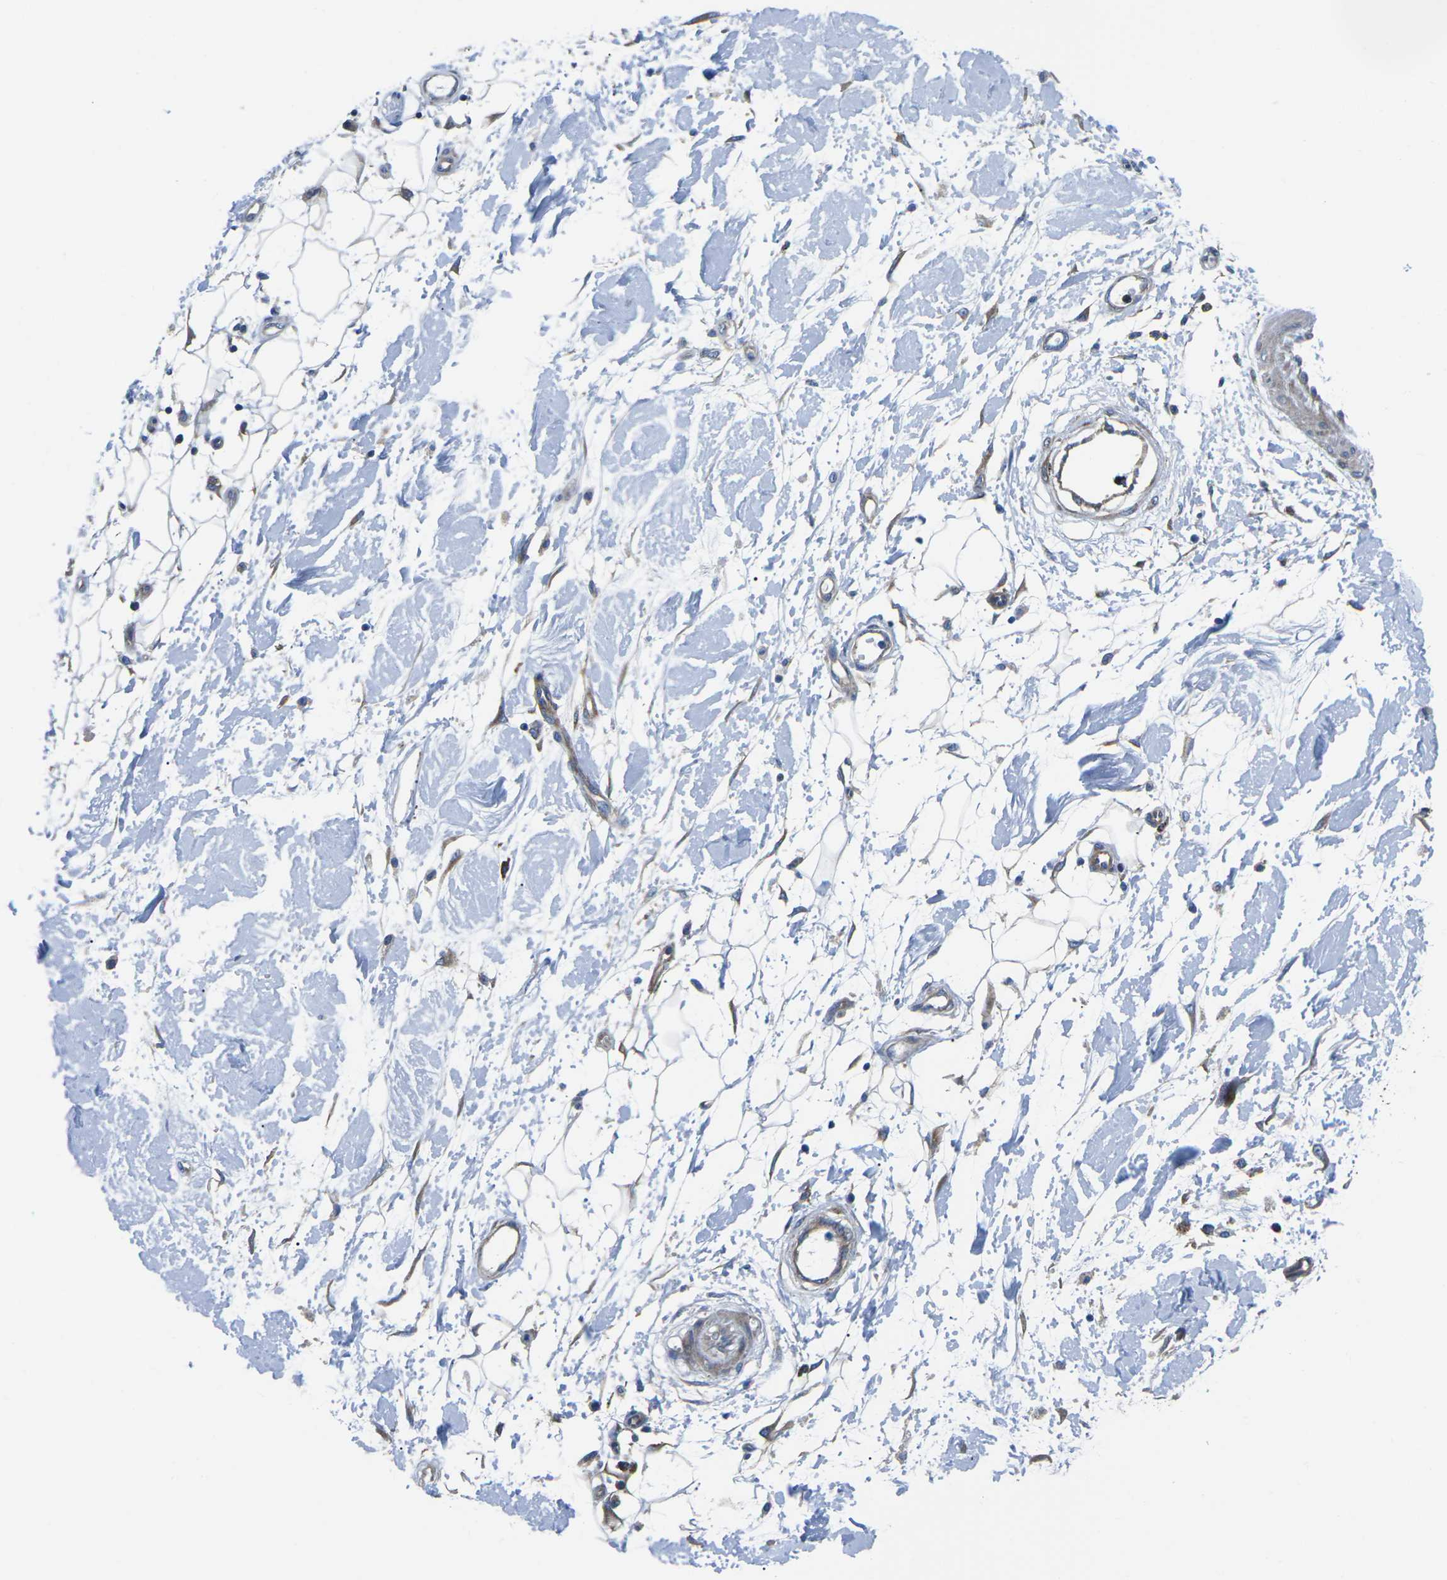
{"staining": {"intensity": "negative", "quantity": "none", "location": "none"}, "tissue": "adipose tissue", "cell_type": "Adipocytes", "image_type": "normal", "snomed": [{"axis": "morphology", "description": "Normal tissue, NOS"}, {"axis": "morphology", "description": "Squamous cell carcinoma, NOS"}, {"axis": "topography", "description": "Skin"}, {"axis": "topography", "description": "Peripheral nerve tissue"}], "caption": "Immunohistochemistry (IHC) of normal adipose tissue shows no positivity in adipocytes. Nuclei are stained in blue.", "gene": "DLG1", "patient": {"sex": "male", "age": 83}}